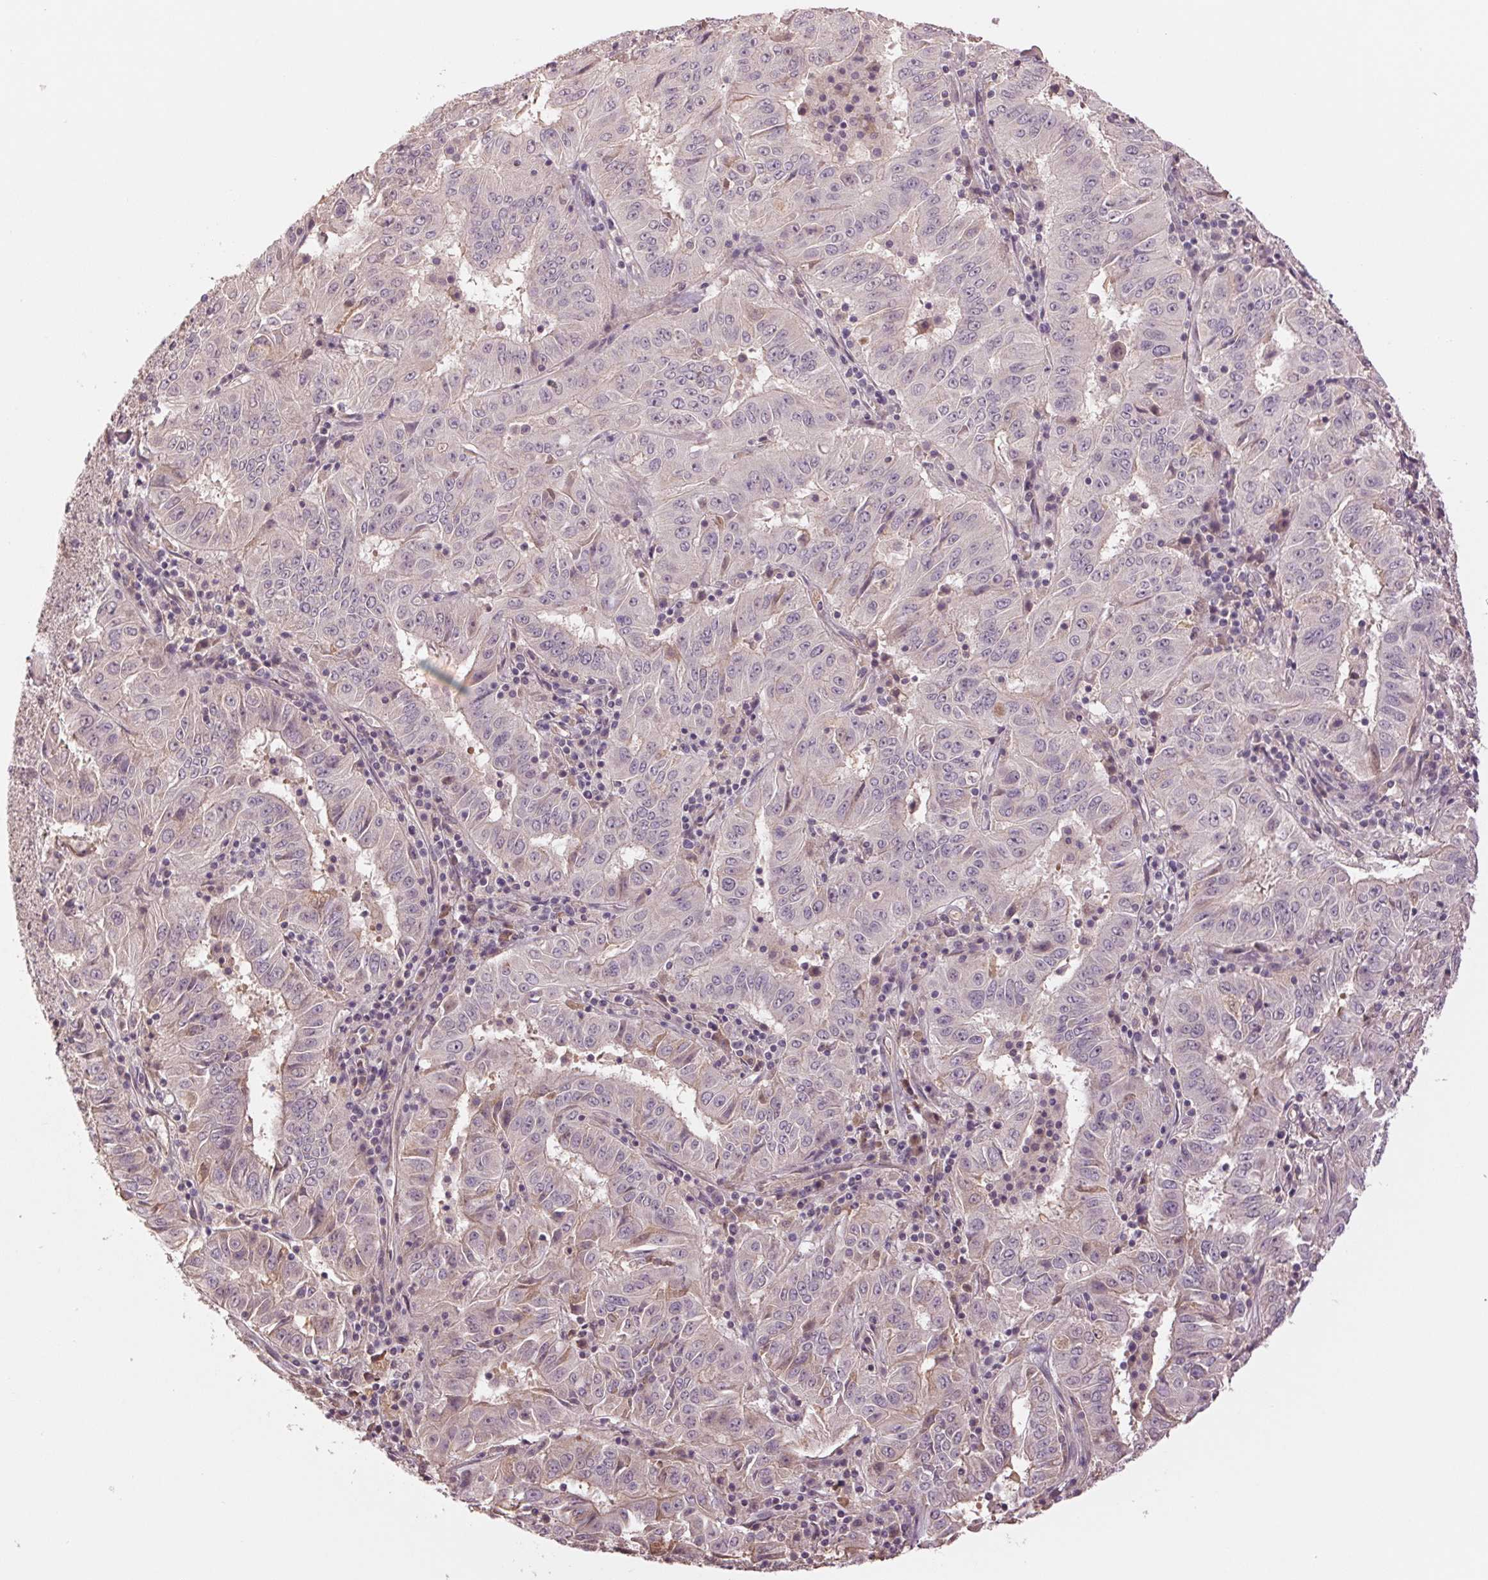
{"staining": {"intensity": "weak", "quantity": "<25%", "location": "cytoplasmic/membranous"}, "tissue": "pancreatic cancer", "cell_type": "Tumor cells", "image_type": "cancer", "snomed": [{"axis": "morphology", "description": "Adenocarcinoma, NOS"}, {"axis": "topography", "description": "Pancreas"}], "caption": "This is an immunohistochemistry image of human pancreatic cancer (adenocarcinoma). There is no staining in tumor cells.", "gene": "PPIA", "patient": {"sex": "male", "age": 63}}